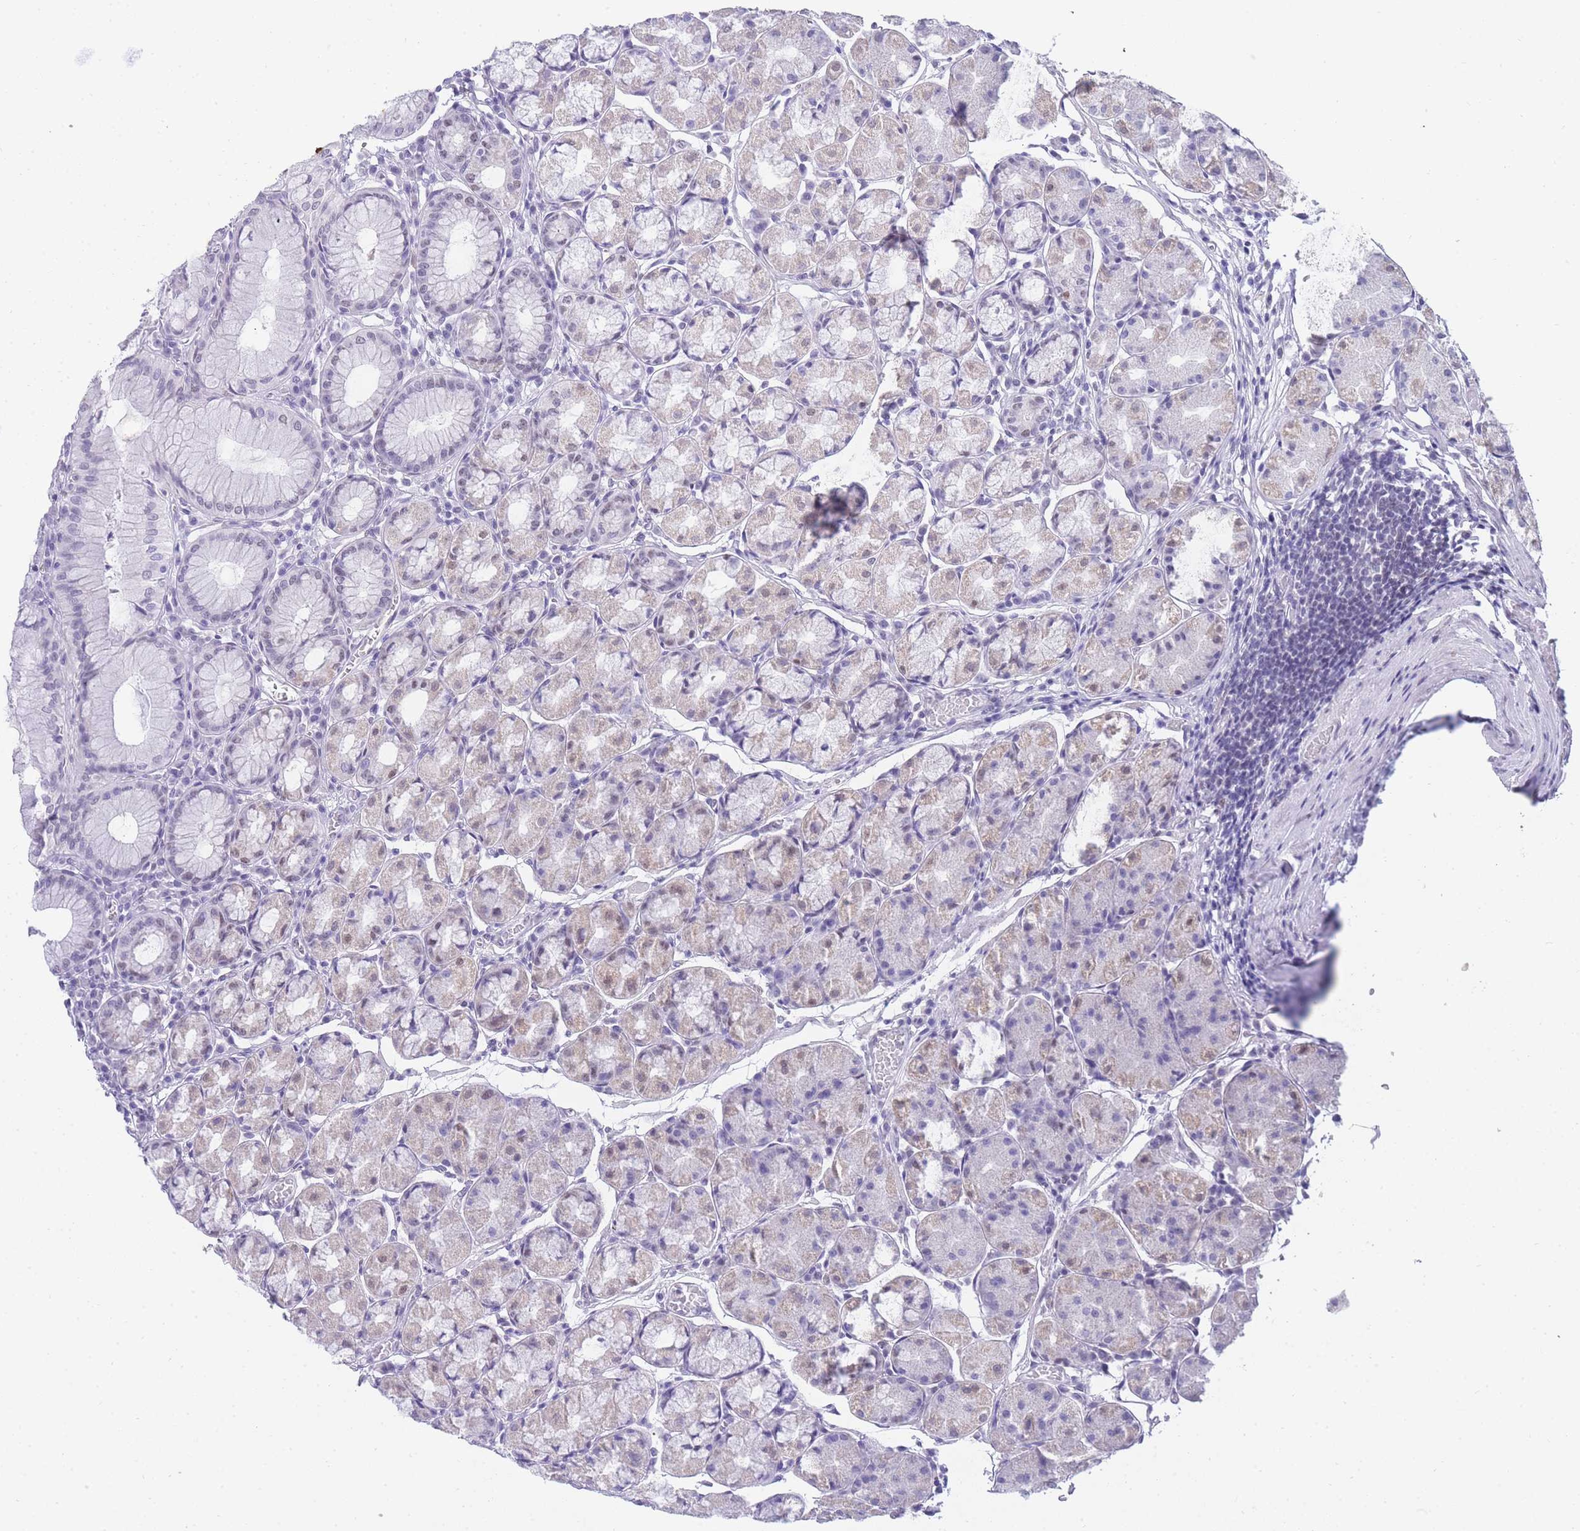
{"staining": {"intensity": "weak", "quantity": "25%-75%", "location": "cytoplasmic/membranous,nuclear"}, "tissue": "stomach", "cell_type": "Glandular cells", "image_type": "normal", "snomed": [{"axis": "morphology", "description": "Normal tissue, NOS"}, {"axis": "topography", "description": "Stomach"}], "caption": "A low amount of weak cytoplasmic/membranous,nuclear positivity is identified in approximately 25%-75% of glandular cells in unremarkable stomach.", "gene": "FRAT2", "patient": {"sex": "male", "age": 55}}